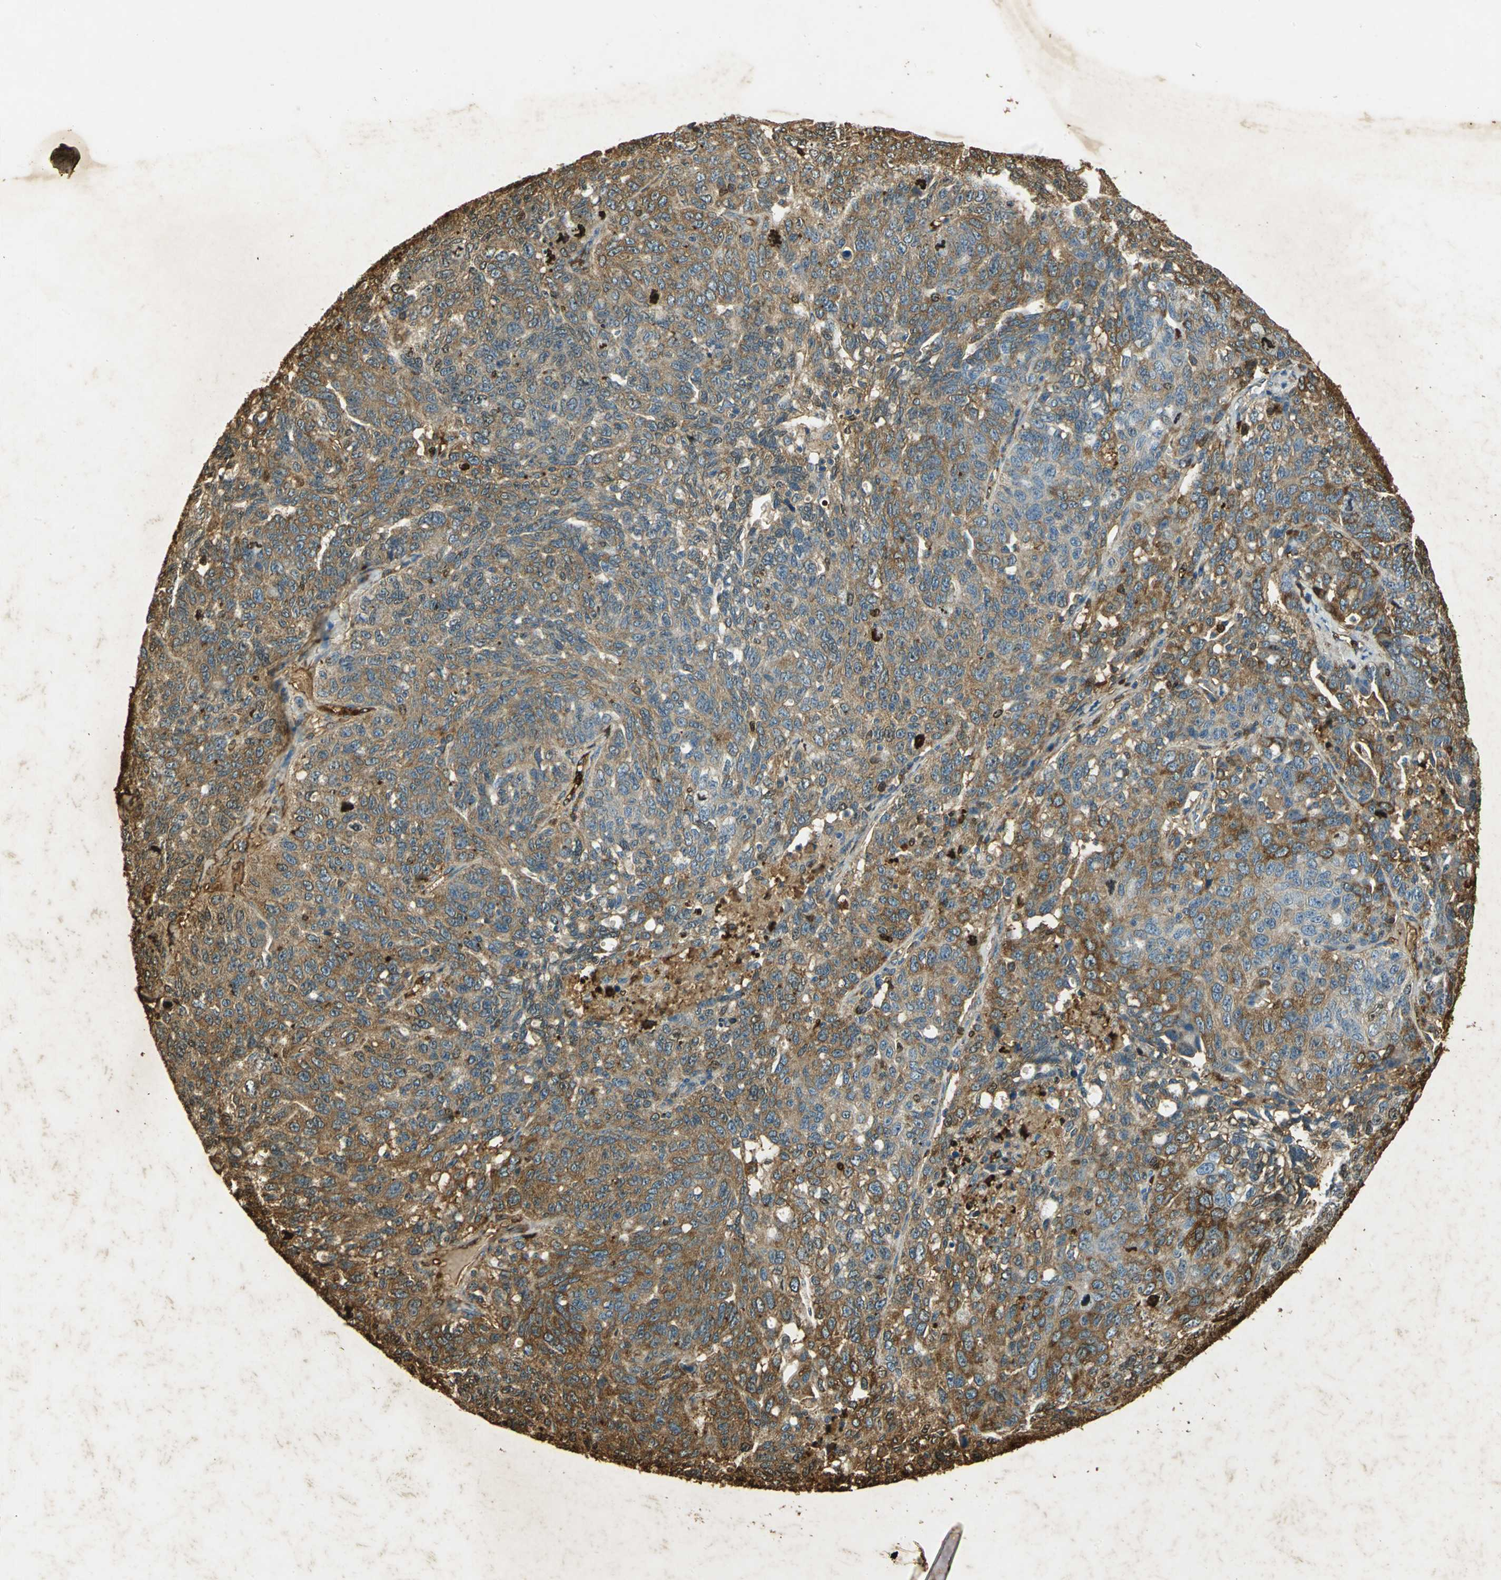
{"staining": {"intensity": "moderate", "quantity": ">75%", "location": "cytoplasmic/membranous"}, "tissue": "ovarian cancer", "cell_type": "Tumor cells", "image_type": "cancer", "snomed": [{"axis": "morphology", "description": "Cystadenocarcinoma, serous, NOS"}, {"axis": "topography", "description": "Ovary"}], "caption": "Protein staining of ovarian cancer tissue reveals moderate cytoplasmic/membranous staining in about >75% of tumor cells. The staining was performed using DAB (3,3'-diaminobenzidine), with brown indicating positive protein expression. Nuclei are stained blue with hematoxylin.", "gene": "ANXA4", "patient": {"sex": "female", "age": 71}}